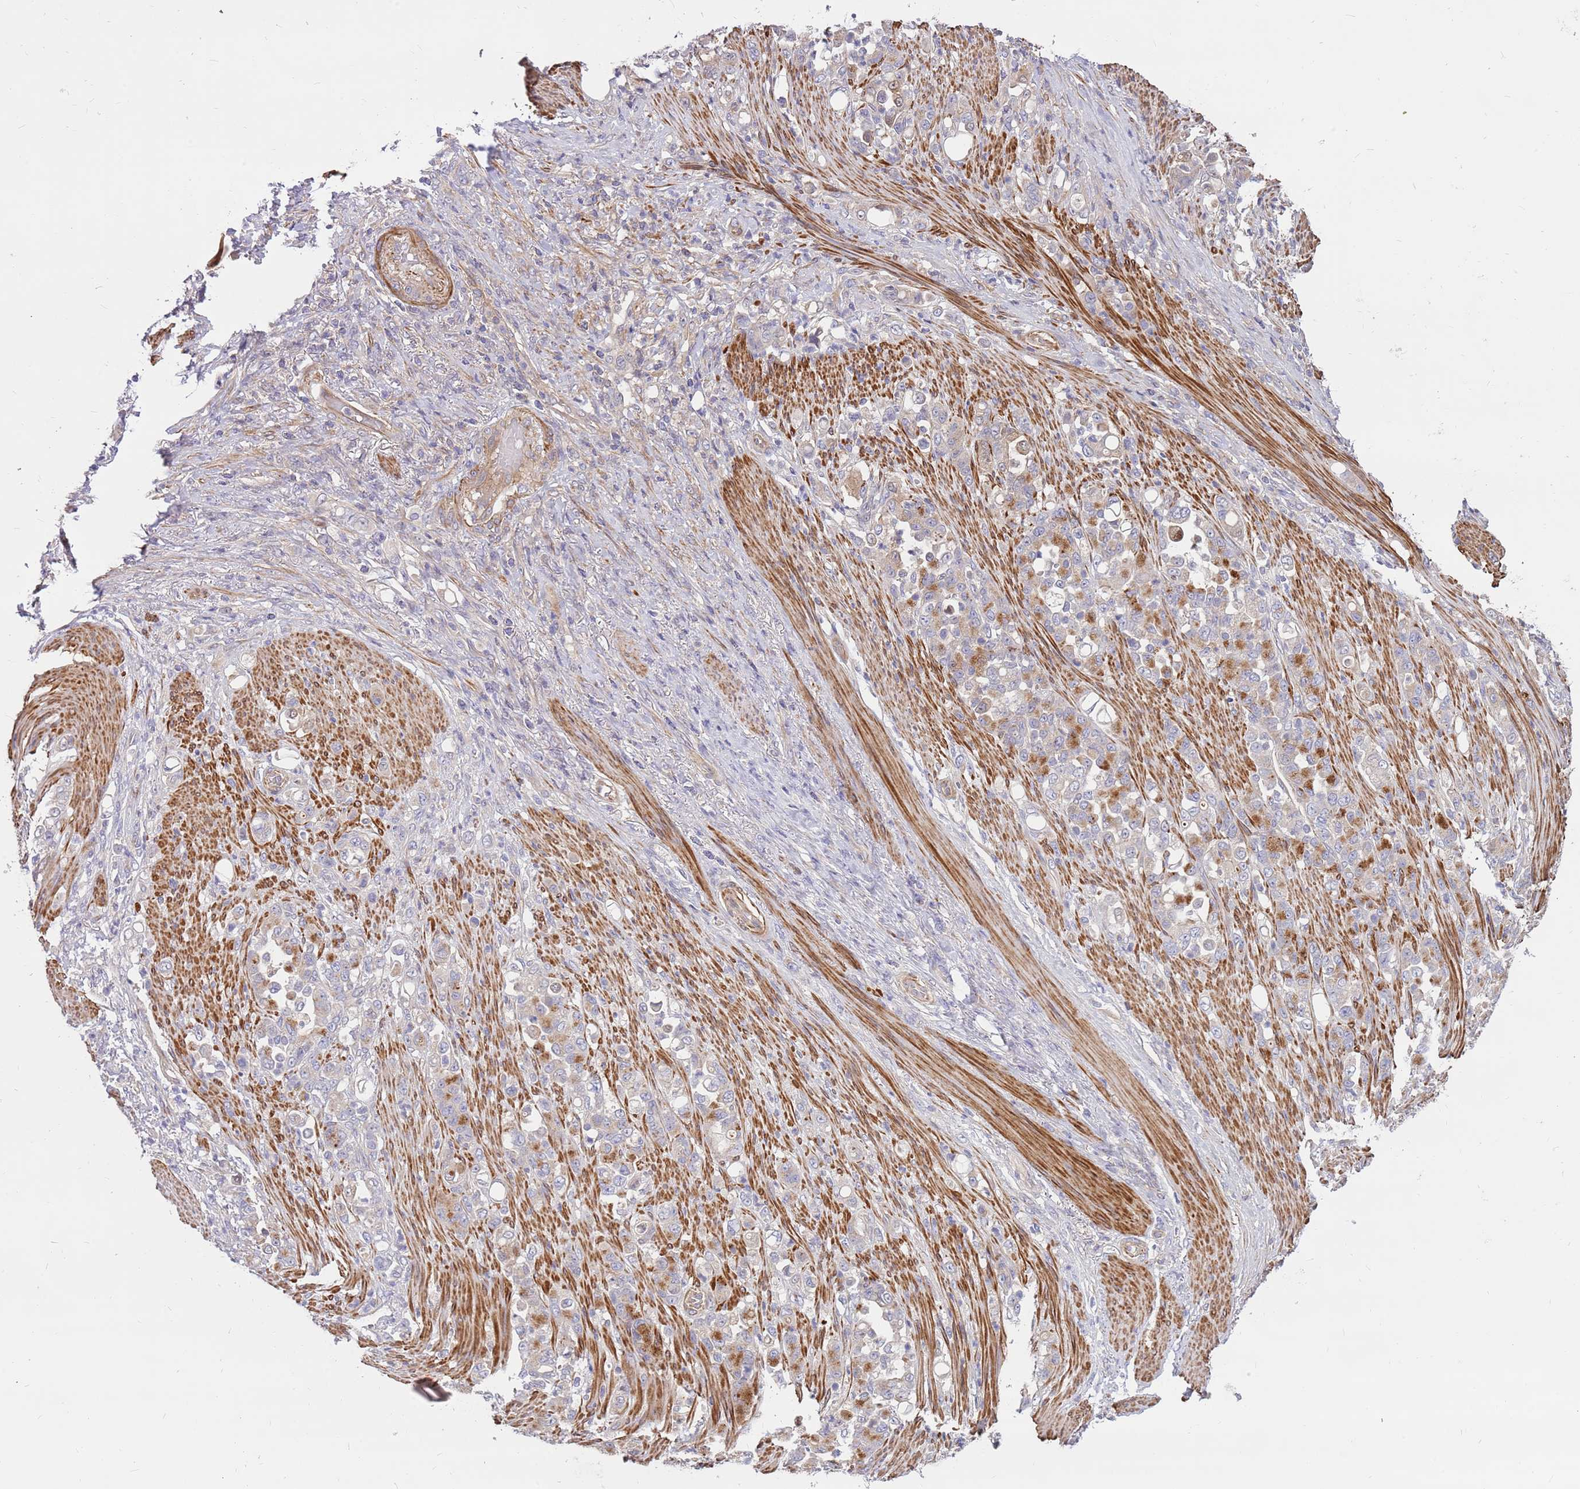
{"staining": {"intensity": "negative", "quantity": "none", "location": "none"}, "tissue": "stomach cancer", "cell_type": "Tumor cells", "image_type": "cancer", "snomed": [{"axis": "morphology", "description": "Normal tissue, NOS"}, {"axis": "morphology", "description": "Adenocarcinoma, NOS"}, {"axis": "topography", "description": "Stomach"}], "caption": "DAB immunohistochemical staining of human stomach adenocarcinoma displays no significant staining in tumor cells.", "gene": "MVD", "patient": {"sex": "female", "age": 79}}